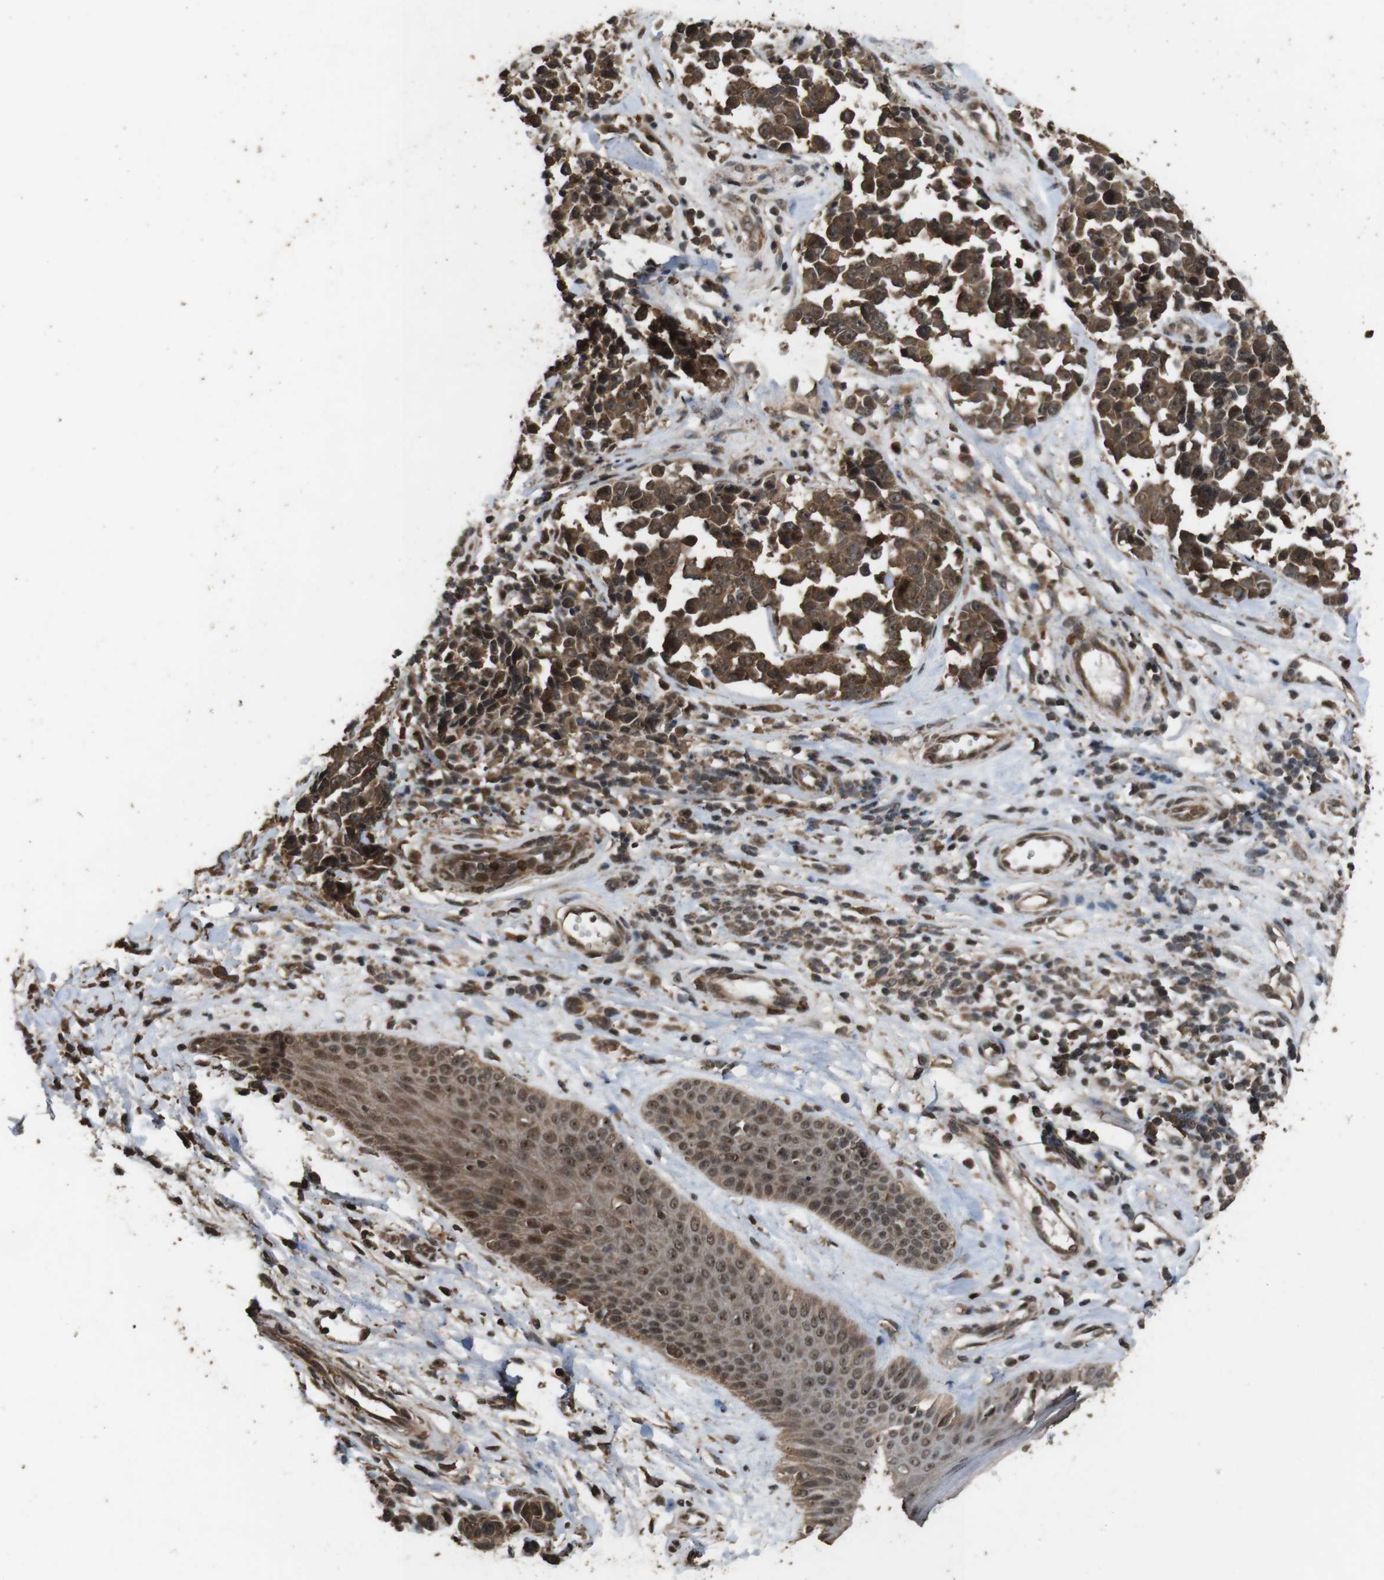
{"staining": {"intensity": "moderate", "quantity": ">75%", "location": "cytoplasmic/membranous"}, "tissue": "melanoma", "cell_type": "Tumor cells", "image_type": "cancer", "snomed": [{"axis": "morphology", "description": "Malignant melanoma, NOS"}, {"axis": "topography", "description": "Skin"}], "caption": "An immunohistochemistry photomicrograph of neoplastic tissue is shown. Protein staining in brown labels moderate cytoplasmic/membranous positivity in malignant melanoma within tumor cells. The protein is stained brown, and the nuclei are stained in blue (DAB (3,3'-diaminobenzidine) IHC with brightfield microscopy, high magnification).", "gene": "RRAS2", "patient": {"sex": "female", "age": 64}}